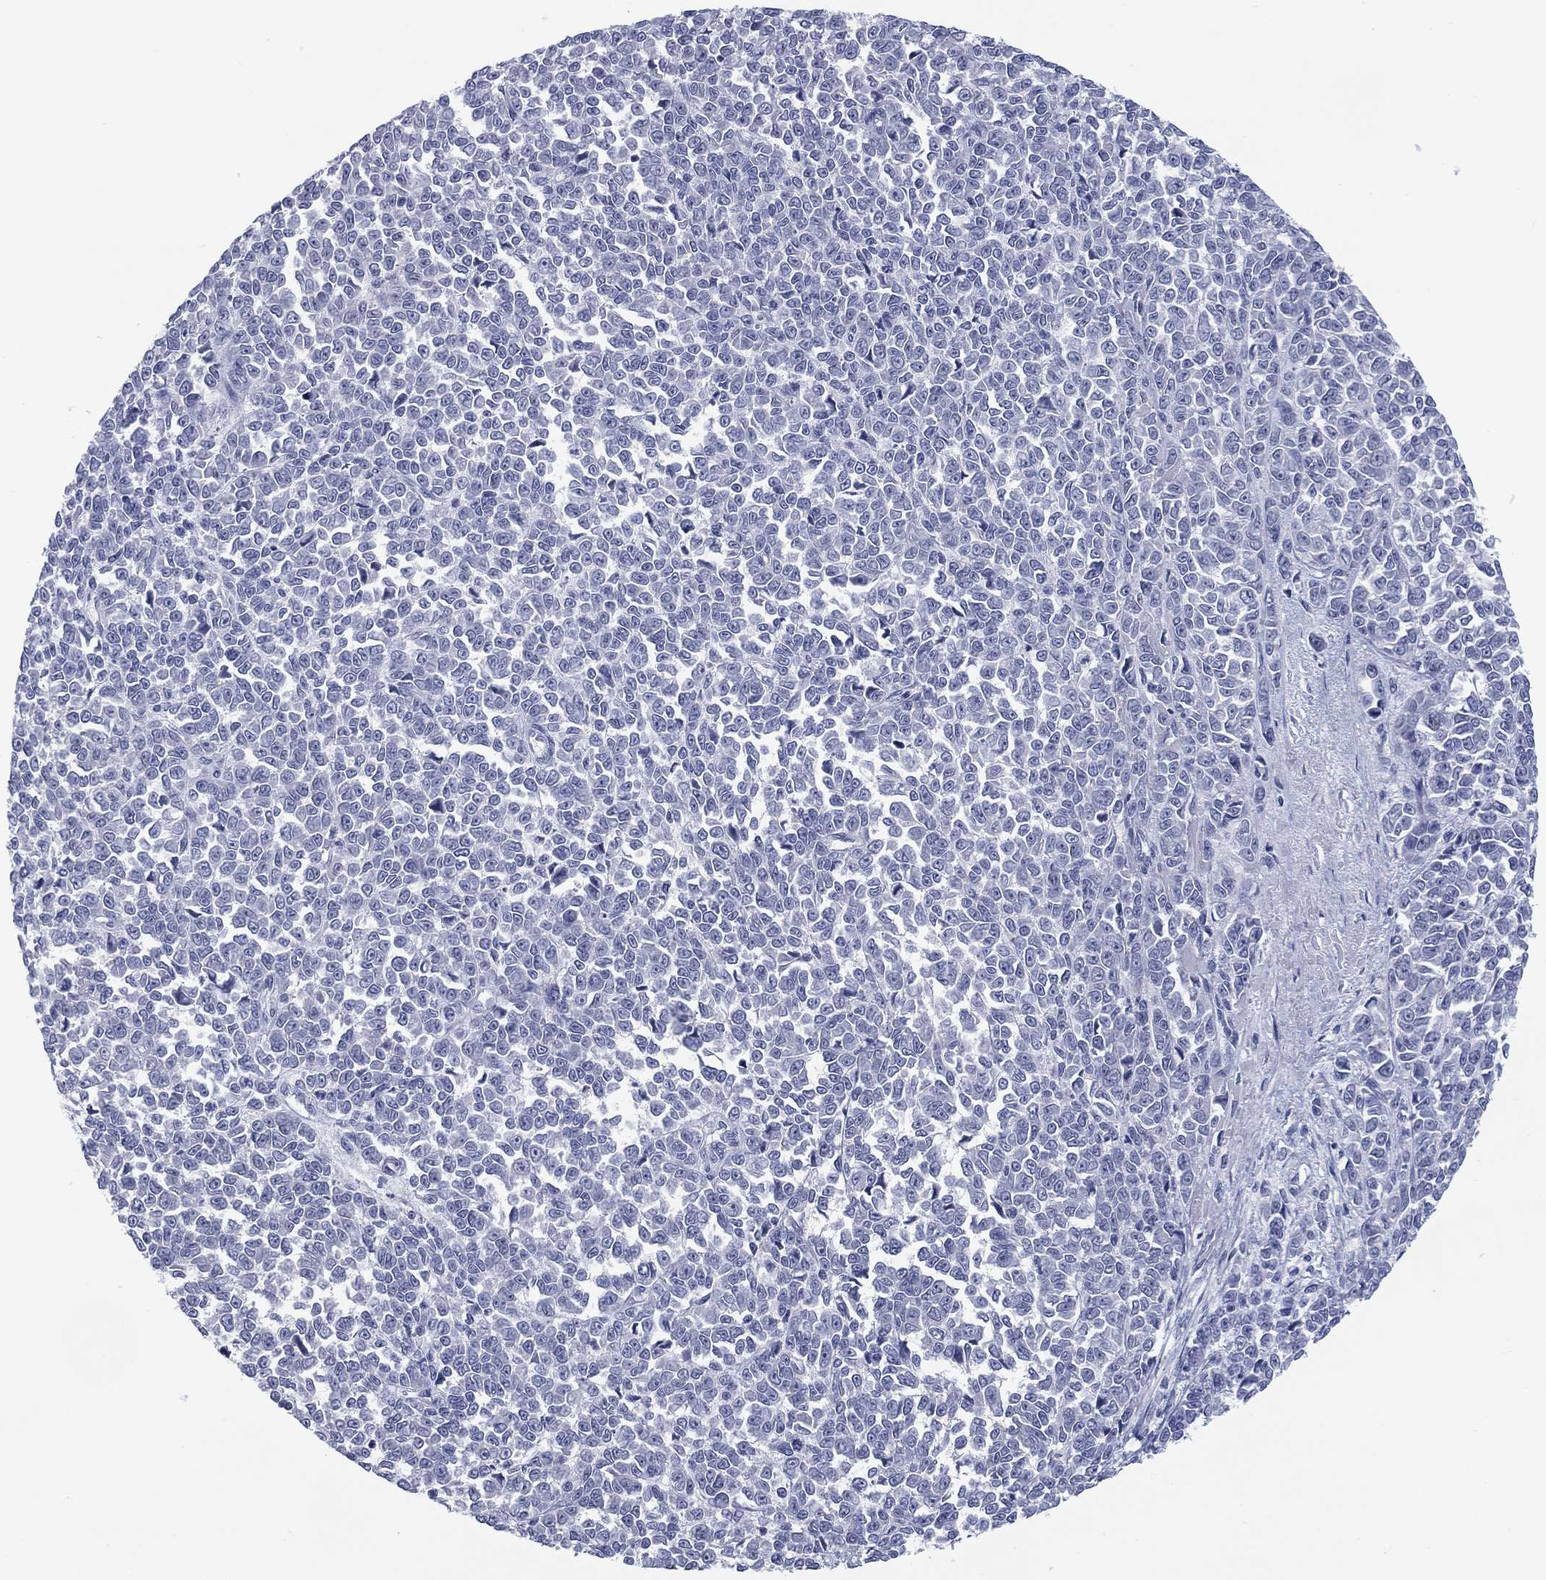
{"staining": {"intensity": "negative", "quantity": "none", "location": "none"}, "tissue": "melanoma", "cell_type": "Tumor cells", "image_type": "cancer", "snomed": [{"axis": "morphology", "description": "Malignant melanoma, NOS"}, {"axis": "topography", "description": "Skin"}], "caption": "This is a photomicrograph of IHC staining of malignant melanoma, which shows no expression in tumor cells.", "gene": "CALB1", "patient": {"sex": "female", "age": 95}}